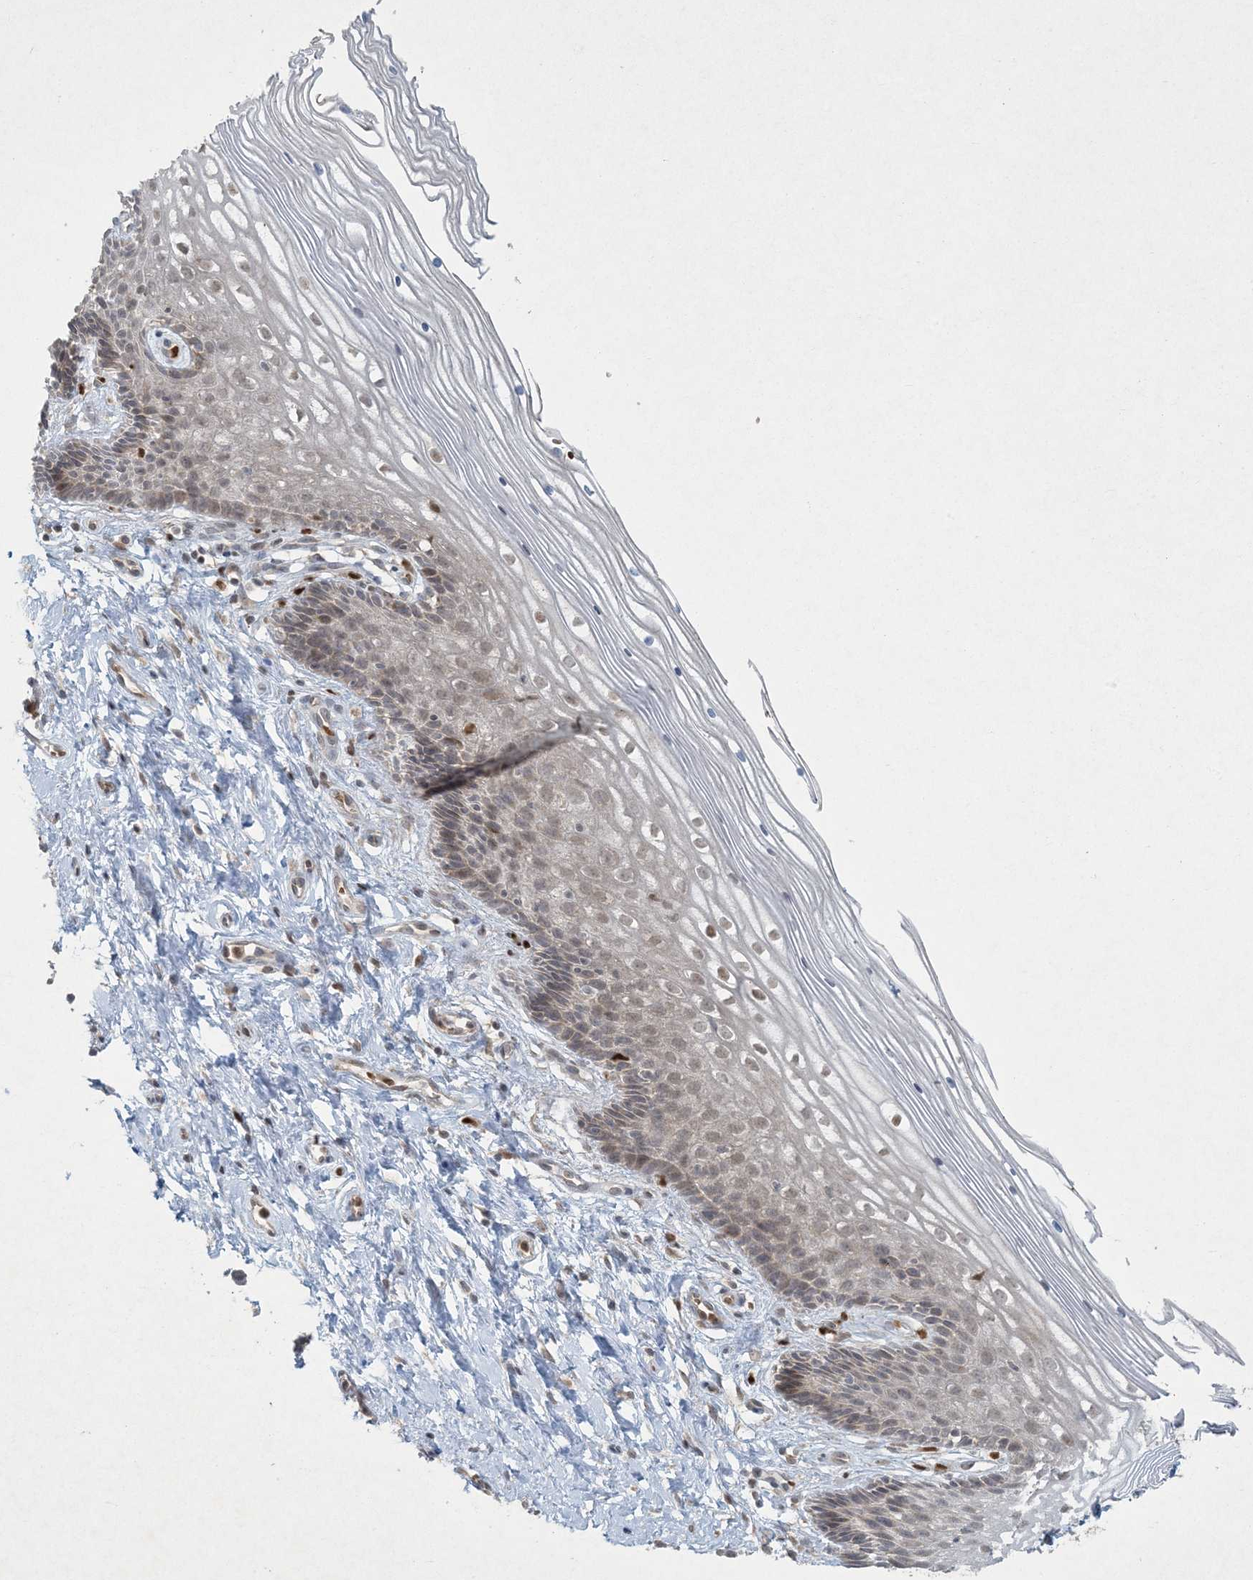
{"staining": {"intensity": "strong", "quantity": ">75%", "location": "cytoplasmic/membranous"}, "tissue": "cervix", "cell_type": "Glandular cells", "image_type": "normal", "snomed": [{"axis": "morphology", "description": "Normal tissue, NOS"}, {"axis": "topography", "description": "Cervix"}], "caption": "Immunohistochemical staining of normal human cervix reveals strong cytoplasmic/membranous protein positivity in about >75% of glandular cells.", "gene": "CTDNEP1", "patient": {"sex": "female", "age": 33}}